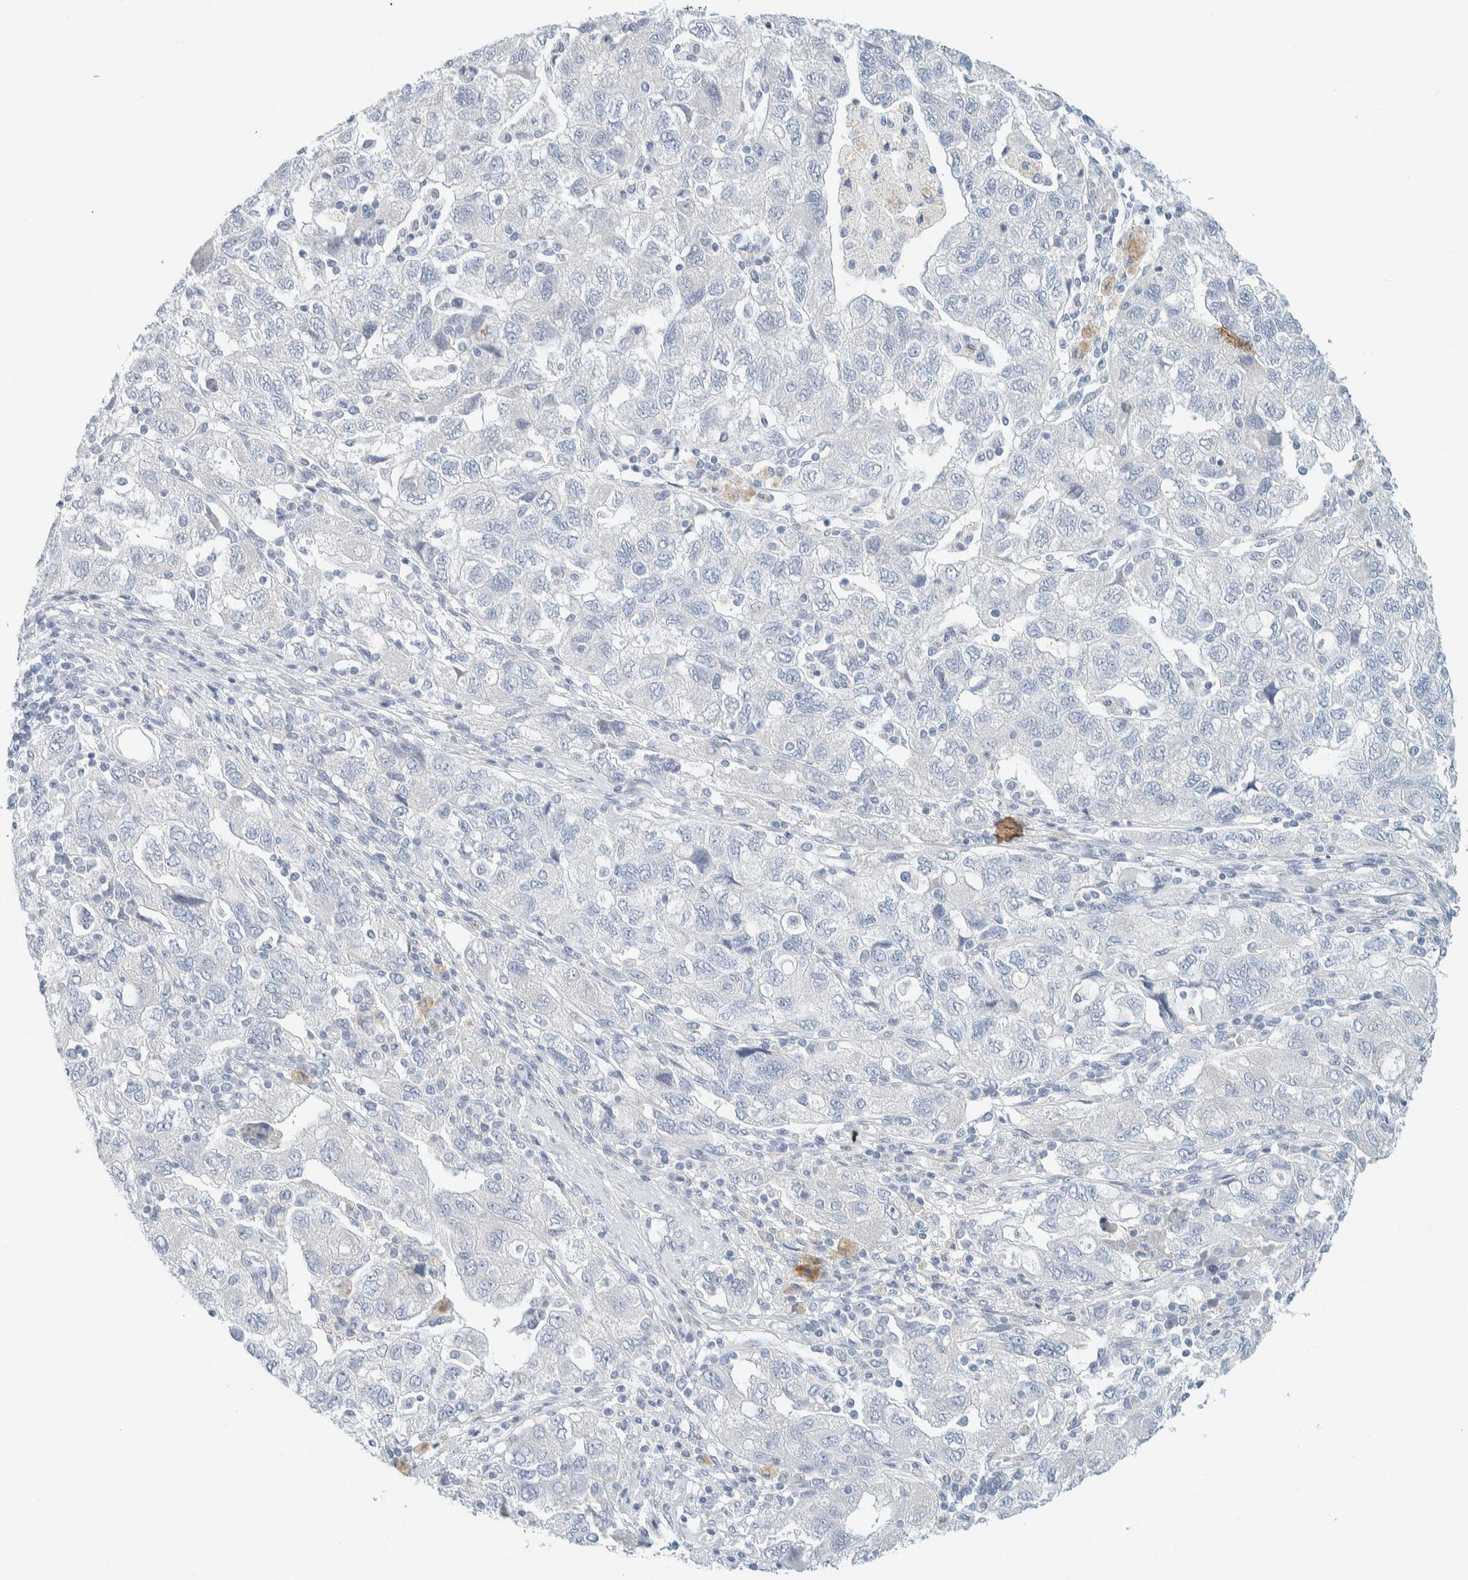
{"staining": {"intensity": "negative", "quantity": "none", "location": "none"}, "tissue": "ovarian cancer", "cell_type": "Tumor cells", "image_type": "cancer", "snomed": [{"axis": "morphology", "description": "Carcinoma, NOS"}, {"axis": "morphology", "description": "Cystadenocarcinoma, serous, NOS"}, {"axis": "topography", "description": "Ovary"}], "caption": "The photomicrograph displays no significant staining in tumor cells of ovarian cancer (carcinoma).", "gene": "ALOX12B", "patient": {"sex": "female", "age": 69}}